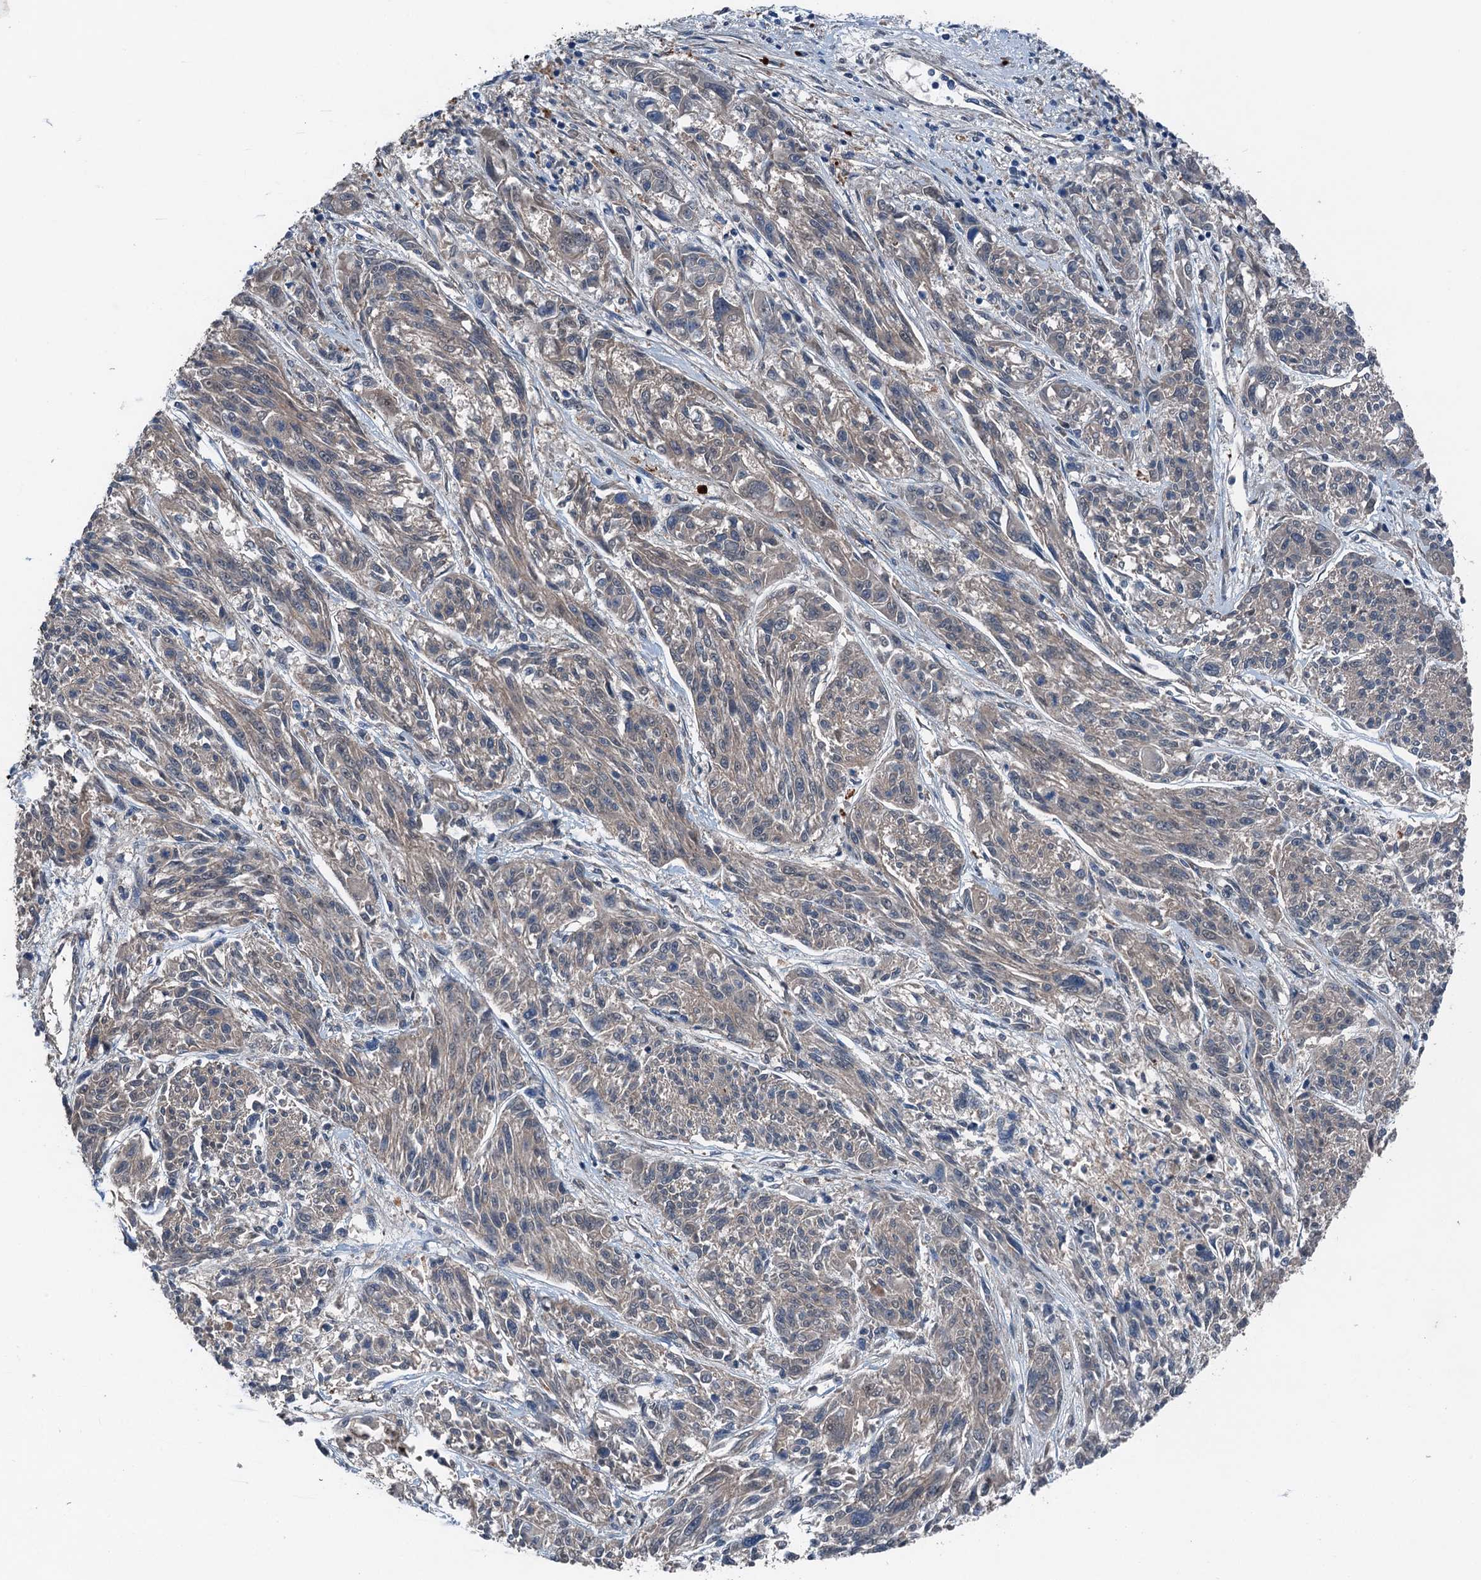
{"staining": {"intensity": "negative", "quantity": "none", "location": "none"}, "tissue": "melanoma", "cell_type": "Tumor cells", "image_type": "cancer", "snomed": [{"axis": "morphology", "description": "Malignant melanoma, NOS"}, {"axis": "topography", "description": "Skin"}], "caption": "Immunohistochemistry (IHC) of melanoma reveals no positivity in tumor cells.", "gene": "SLC2A10", "patient": {"sex": "male", "age": 53}}